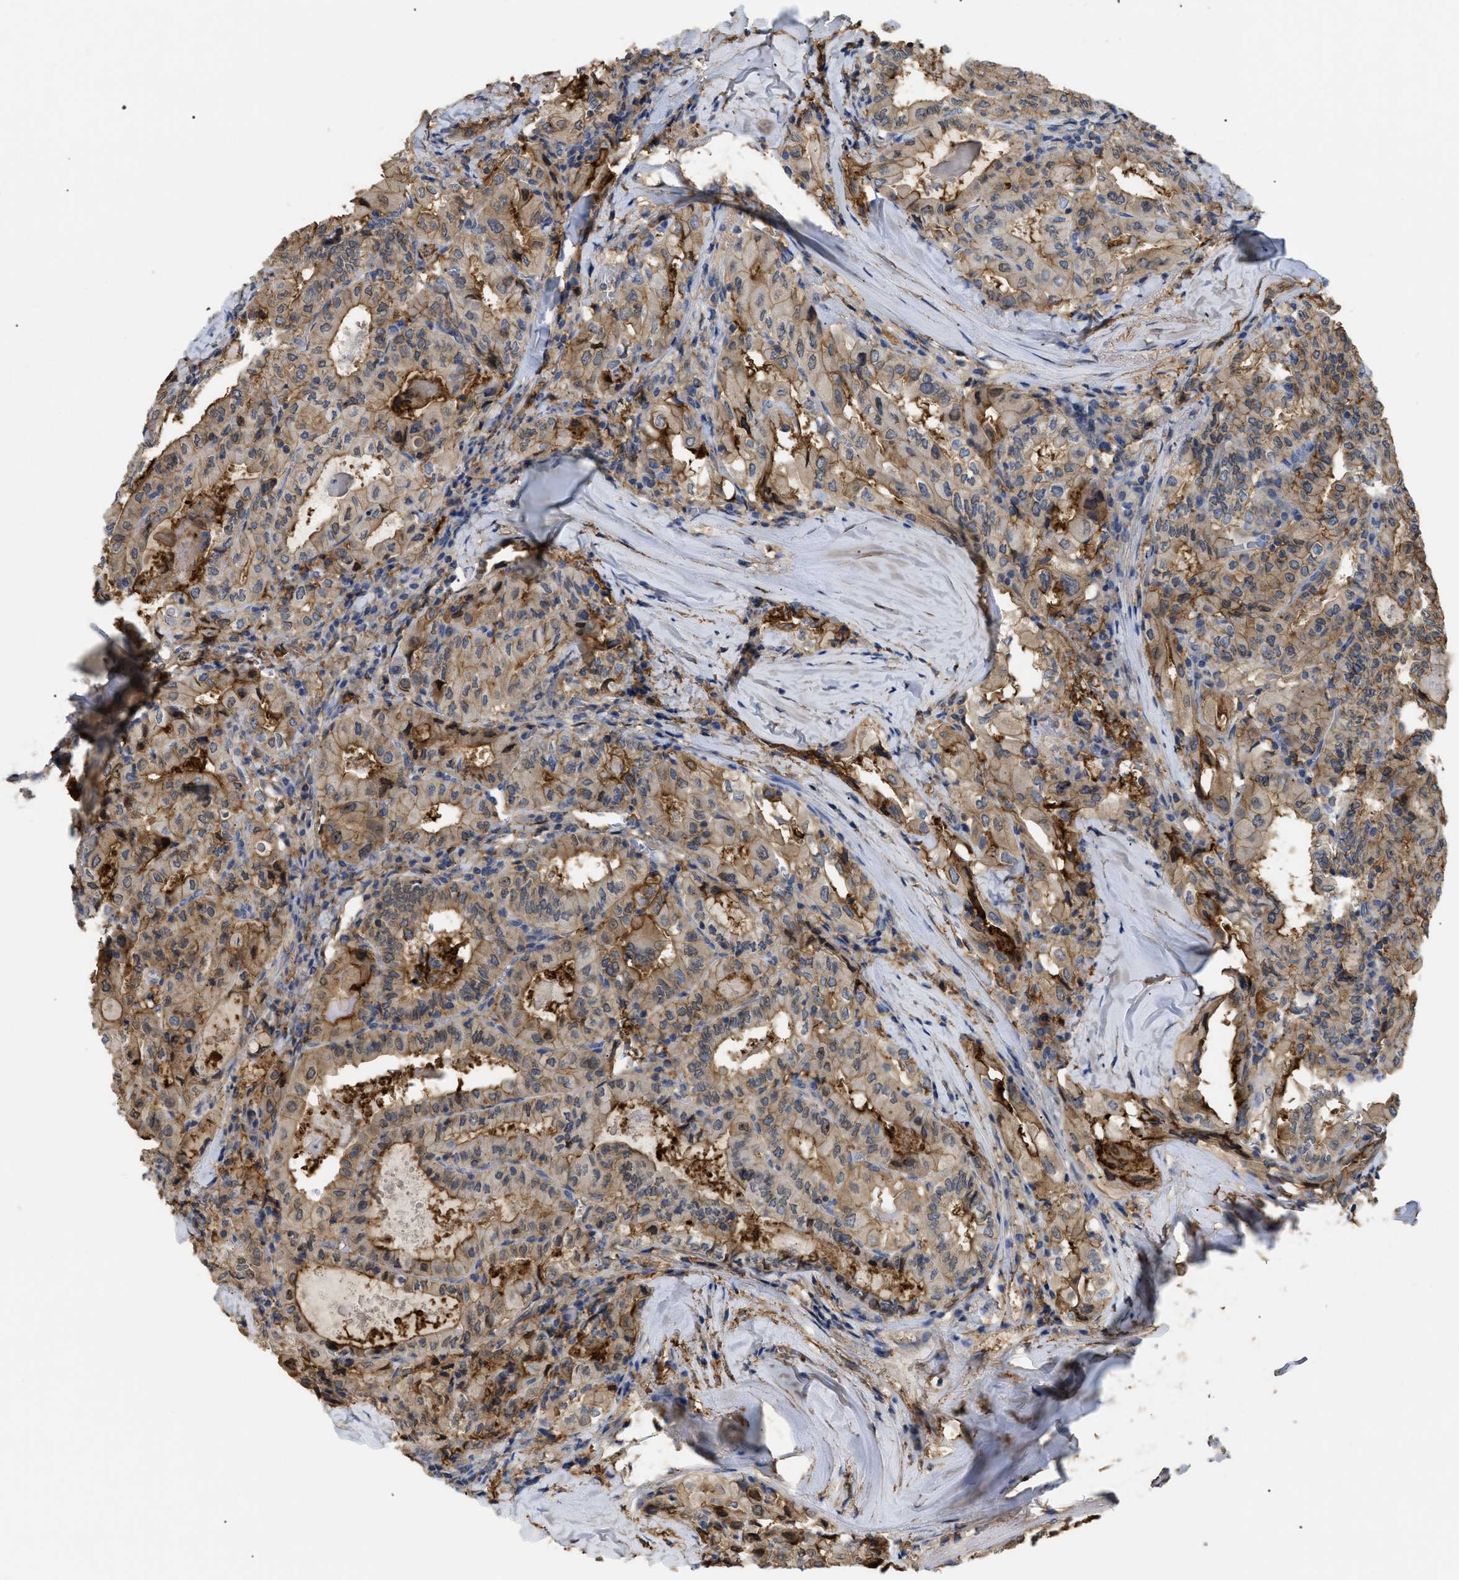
{"staining": {"intensity": "moderate", "quantity": ">75%", "location": "cytoplasmic/membranous"}, "tissue": "thyroid cancer", "cell_type": "Tumor cells", "image_type": "cancer", "snomed": [{"axis": "morphology", "description": "Papillary adenocarcinoma, NOS"}, {"axis": "topography", "description": "Thyroid gland"}], "caption": "The histopathology image shows immunohistochemical staining of papillary adenocarcinoma (thyroid). There is moderate cytoplasmic/membranous positivity is seen in about >75% of tumor cells.", "gene": "ANXA4", "patient": {"sex": "female", "age": 42}}